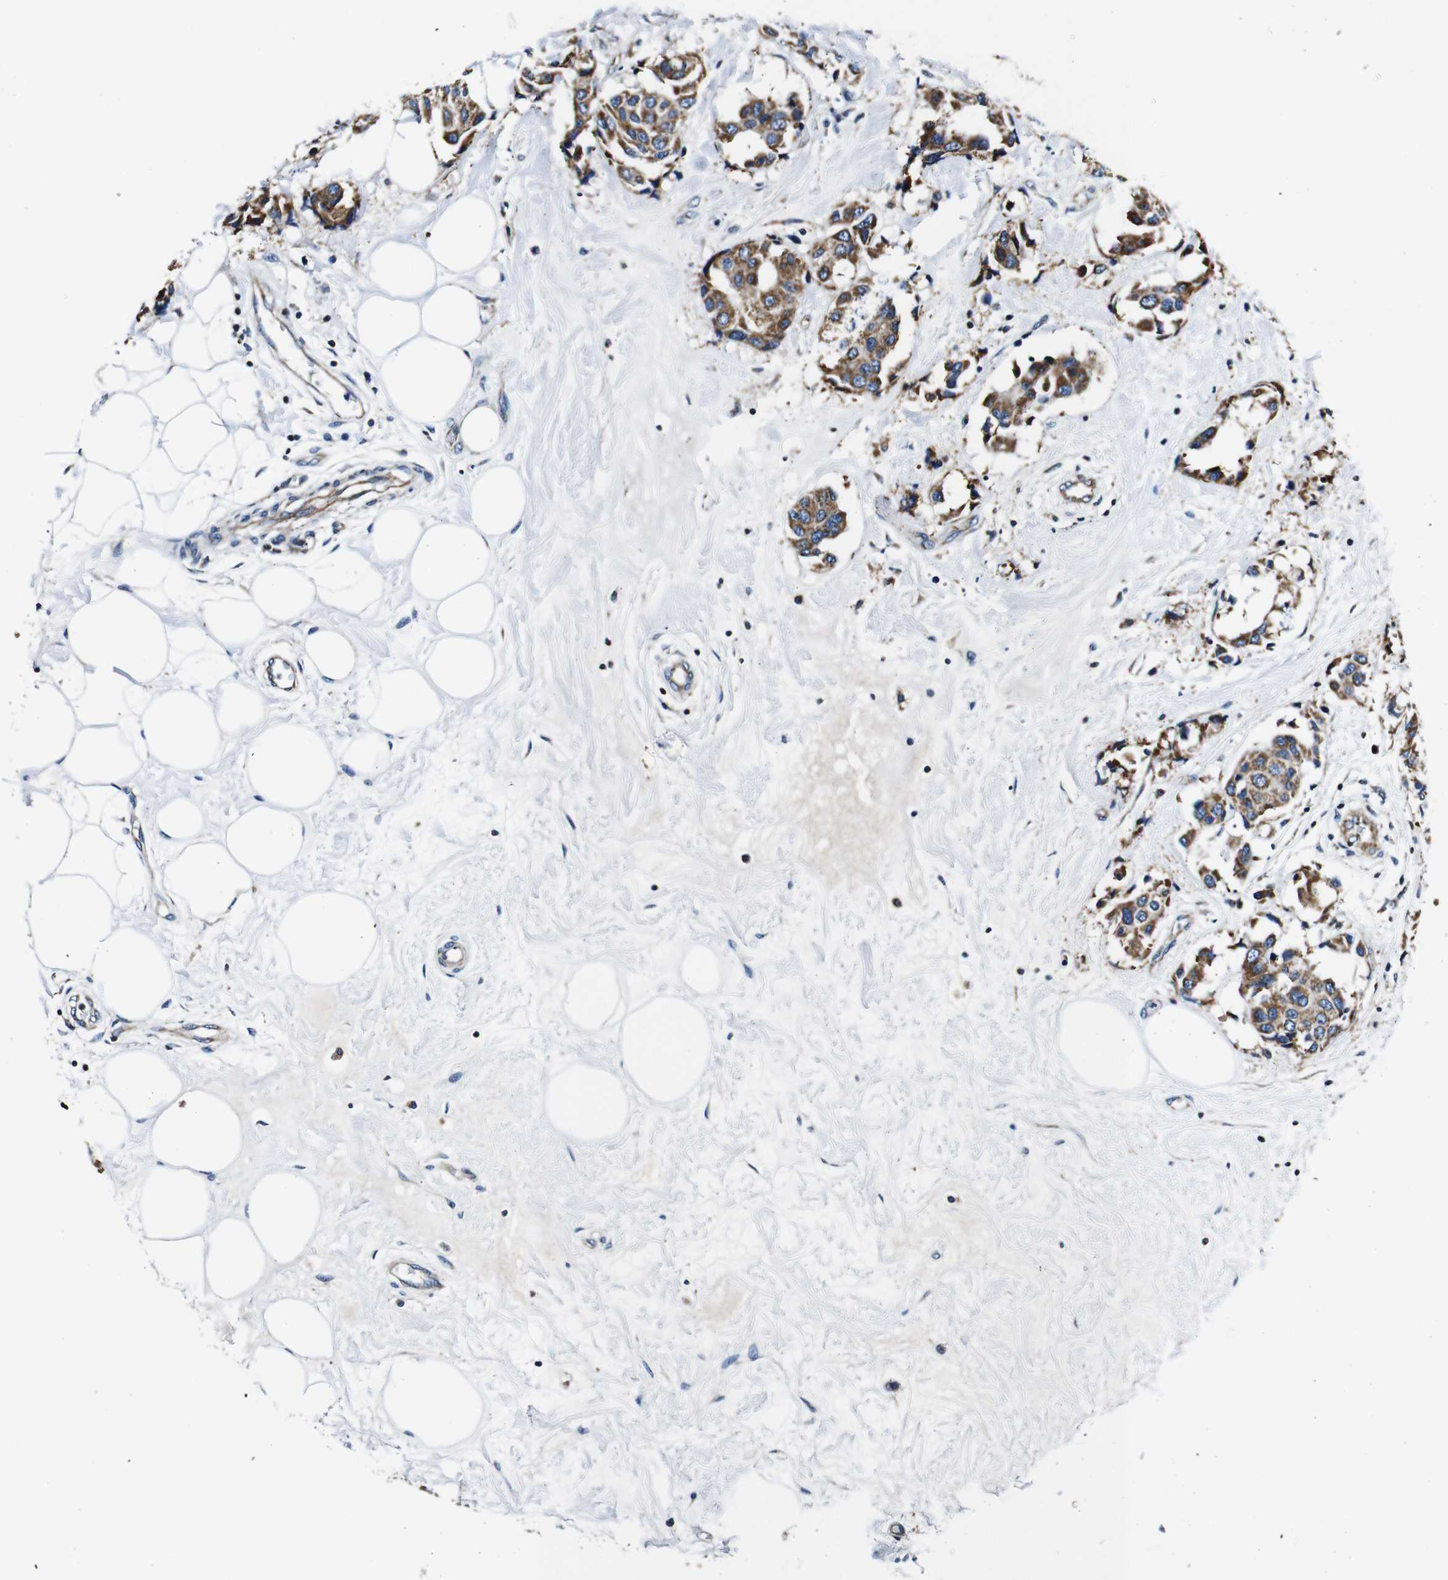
{"staining": {"intensity": "moderate", "quantity": ">75%", "location": "cytoplasmic/membranous"}, "tissue": "breast cancer", "cell_type": "Tumor cells", "image_type": "cancer", "snomed": [{"axis": "morphology", "description": "Normal tissue, NOS"}, {"axis": "morphology", "description": "Duct carcinoma"}, {"axis": "topography", "description": "Breast"}], "caption": "IHC photomicrograph of breast infiltrating ductal carcinoma stained for a protein (brown), which exhibits medium levels of moderate cytoplasmic/membranous expression in about >75% of tumor cells.", "gene": "HK1", "patient": {"sex": "female", "age": 39}}